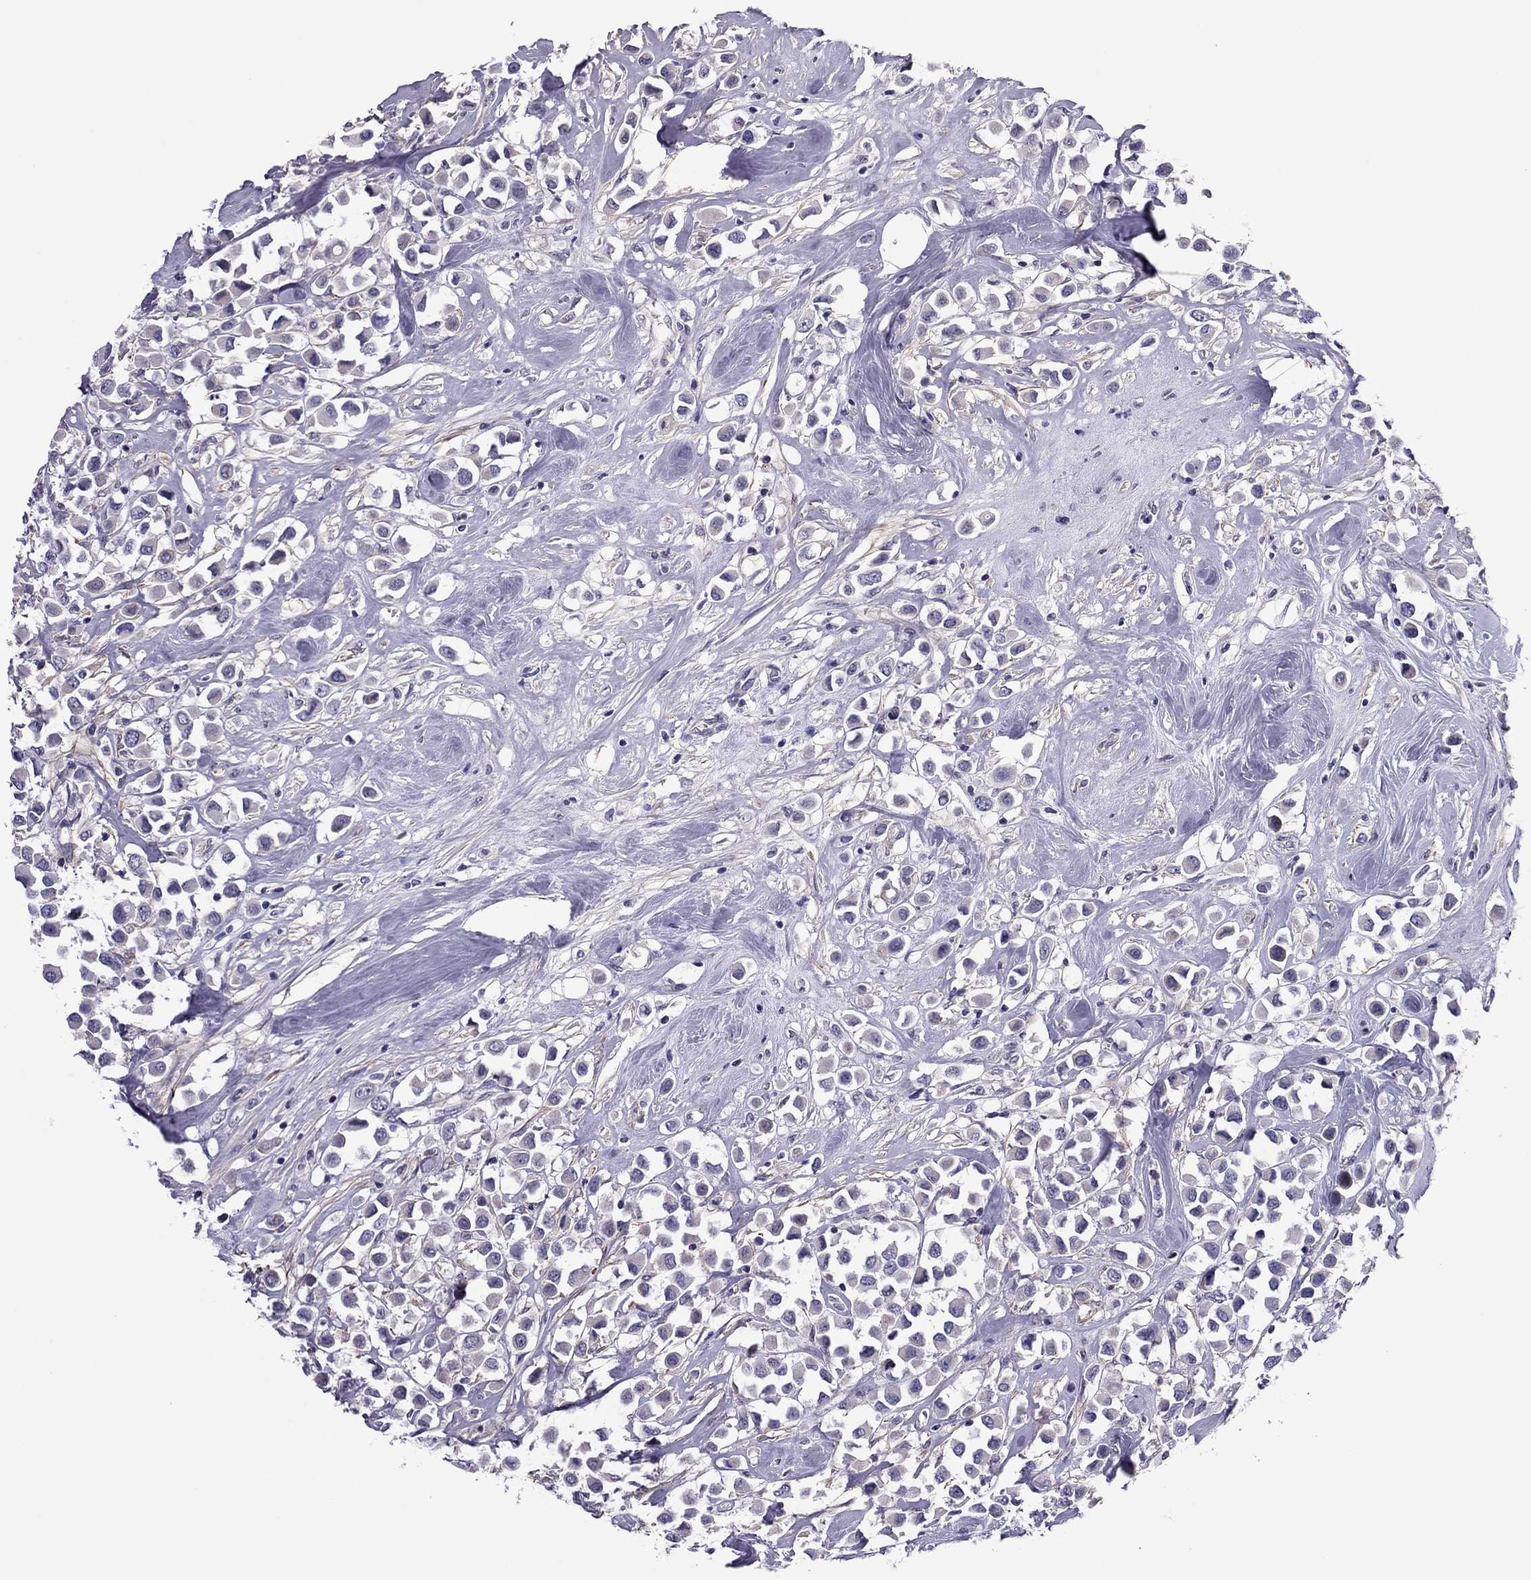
{"staining": {"intensity": "negative", "quantity": "none", "location": "none"}, "tissue": "breast cancer", "cell_type": "Tumor cells", "image_type": "cancer", "snomed": [{"axis": "morphology", "description": "Duct carcinoma"}, {"axis": "topography", "description": "Breast"}], "caption": "Protein analysis of breast cancer (intraductal carcinoma) displays no significant staining in tumor cells.", "gene": "SLC16A8", "patient": {"sex": "female", "age": 61}}